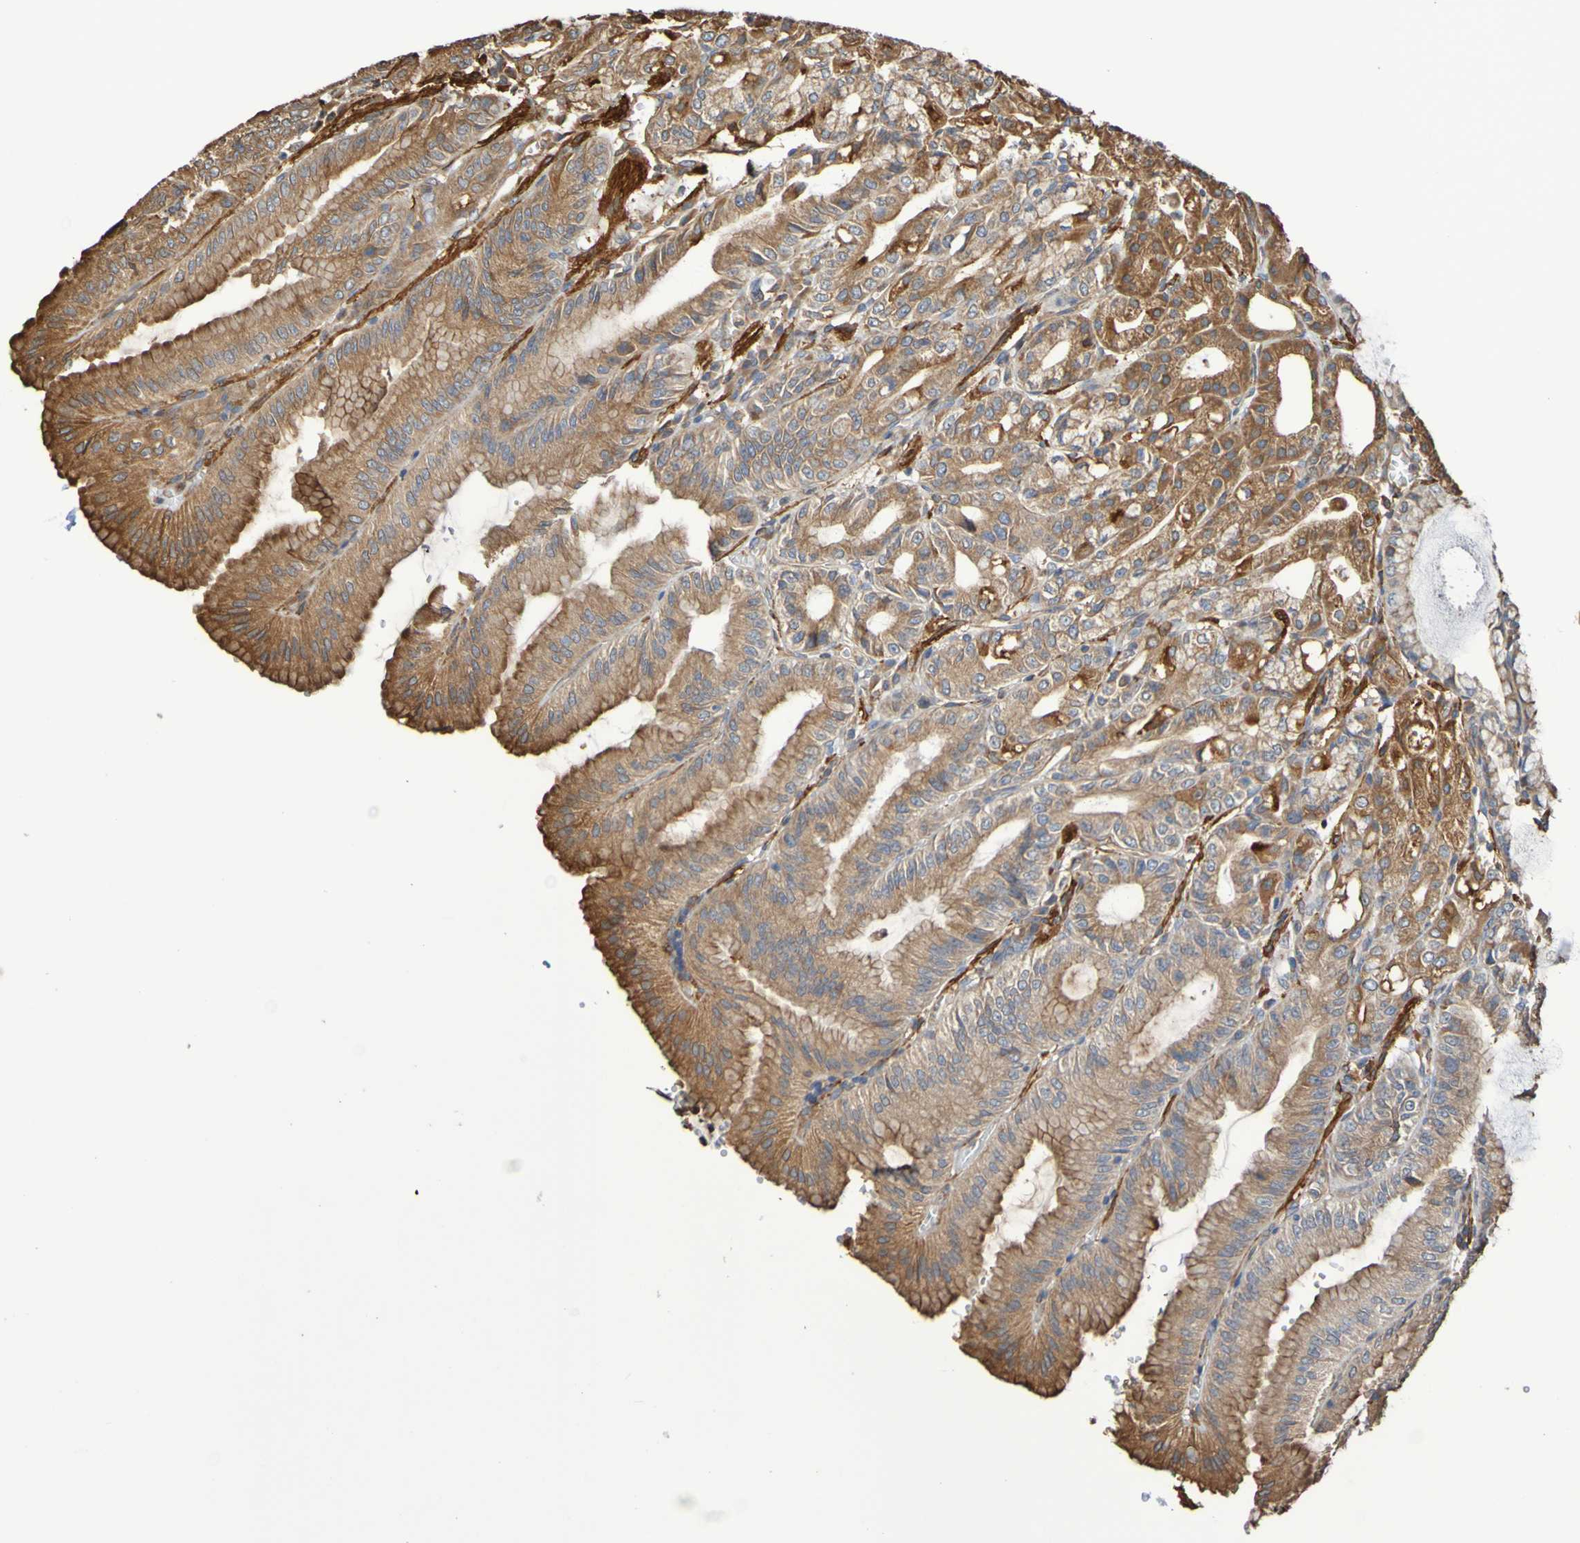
{"staining": {"intensity": "strong", "quantity": ">75%", "location": "cytoplasmic/membranous"}, "tissue": "stomach", "cell_type": "Glandular cells", "image_type": "normal", "snomed": [{"axis": "morphology", "description": "Normal tissue, NOS"}, {"axis": "topography", "description": "Stomach, lower"}], "caption": "Immunohistochemistry staining of normal stomach, which demonstrates high levels of strong cytoplasmic/membranous positivity in approximately >75% of glandular cells indicating strong cytoplasmic/membranous protein staining. The staining was performed using DAB (brown) for protein detection and nuclei were counterstained in hematoxylin (blue).", "gene": "RAB11A", "patient": {"sex": "male", "age": 71}}